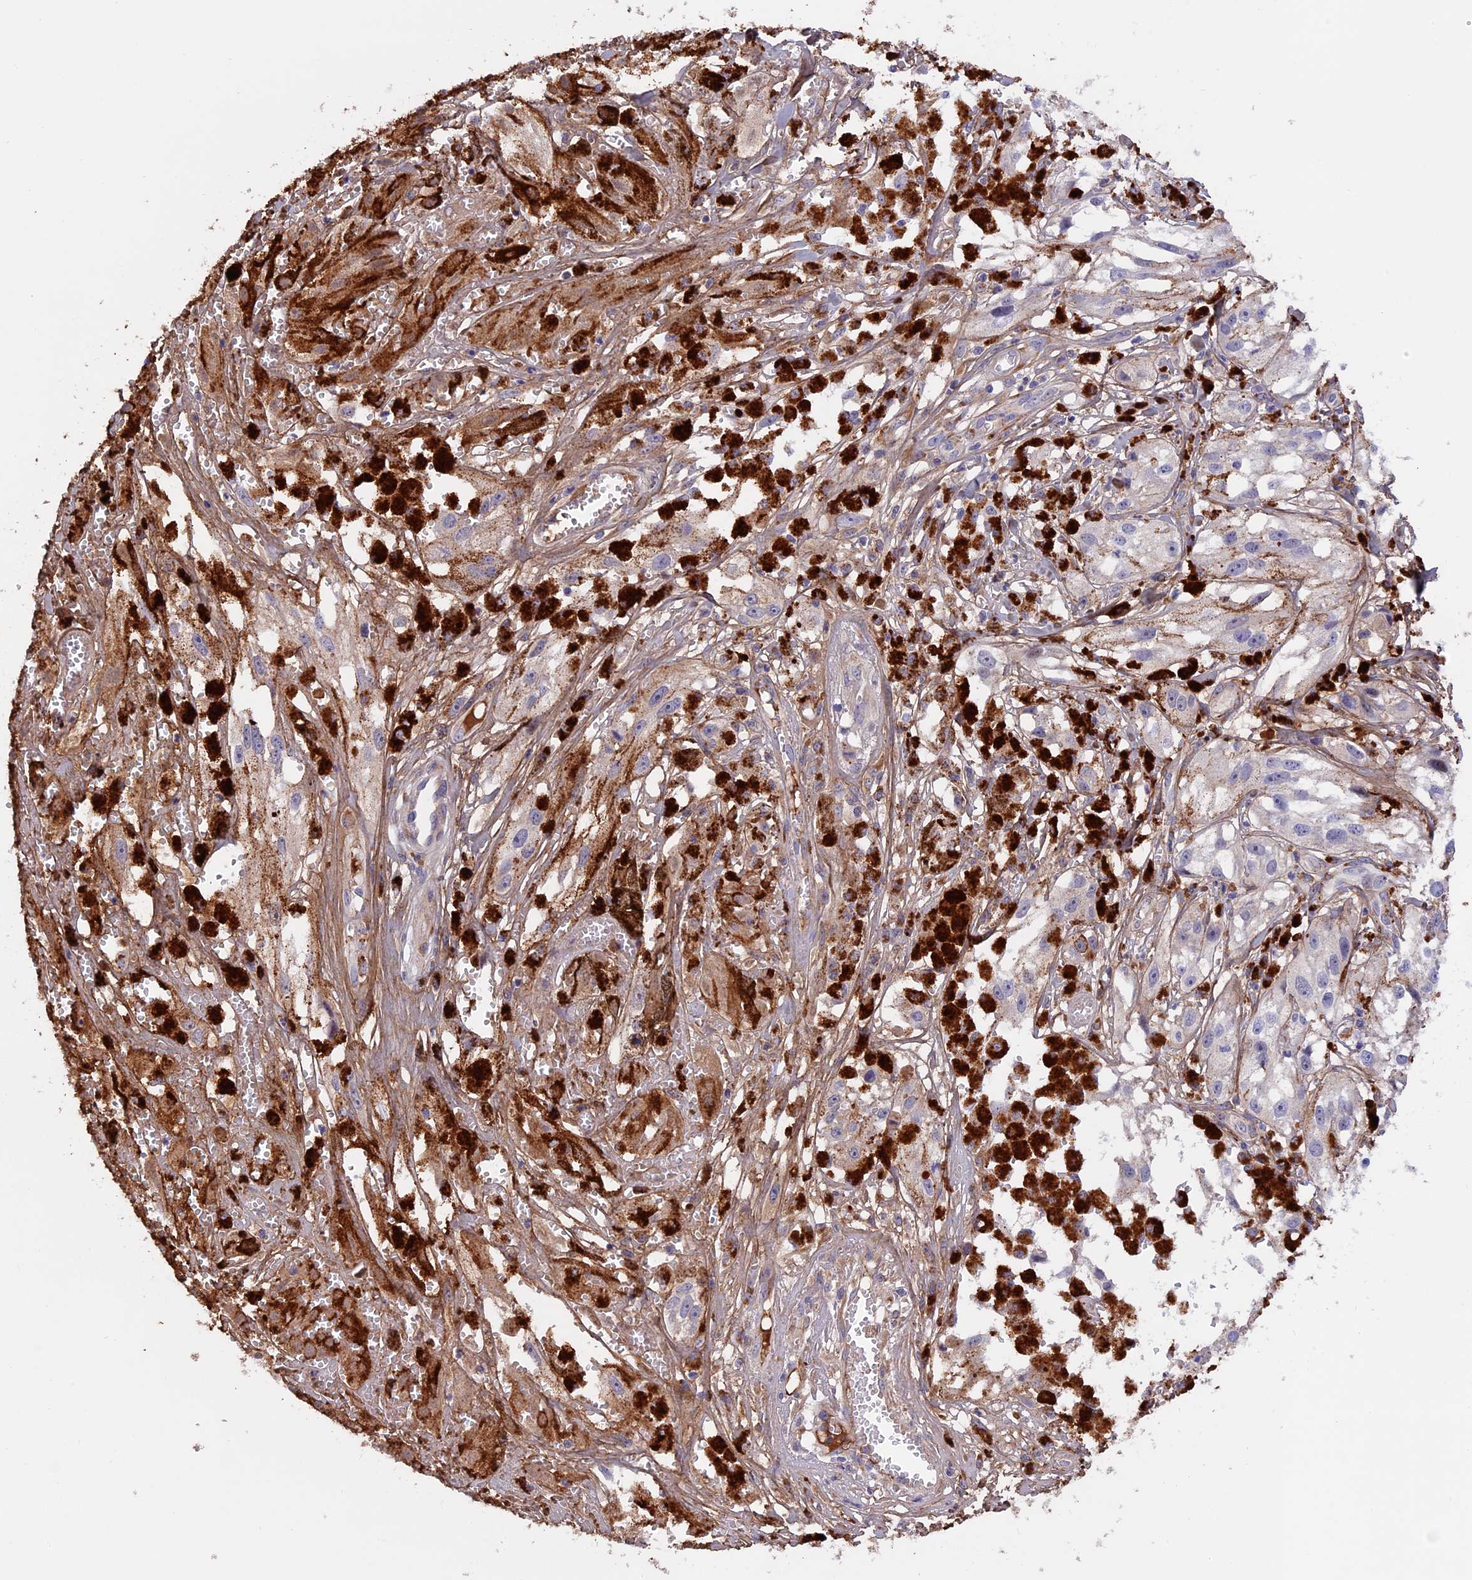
{"staining": {"intensity": "negative", "quantity": "none", "location": "none"}, "tissue": "melanoma", "cell_type": "Tumor cells", "image_type": "cancer", "snomed": [{"axis": "morphology", "description": "Malignant melanoma, NOS"}, {"axis": "topography", "description": "Skin"}], "caption": "A micrograph of malignant melanoma stained for a protein reveals no brown staining in tumor cells.", "gene": "COL4A3", "patient": {"sex": "male", "age": 88}}